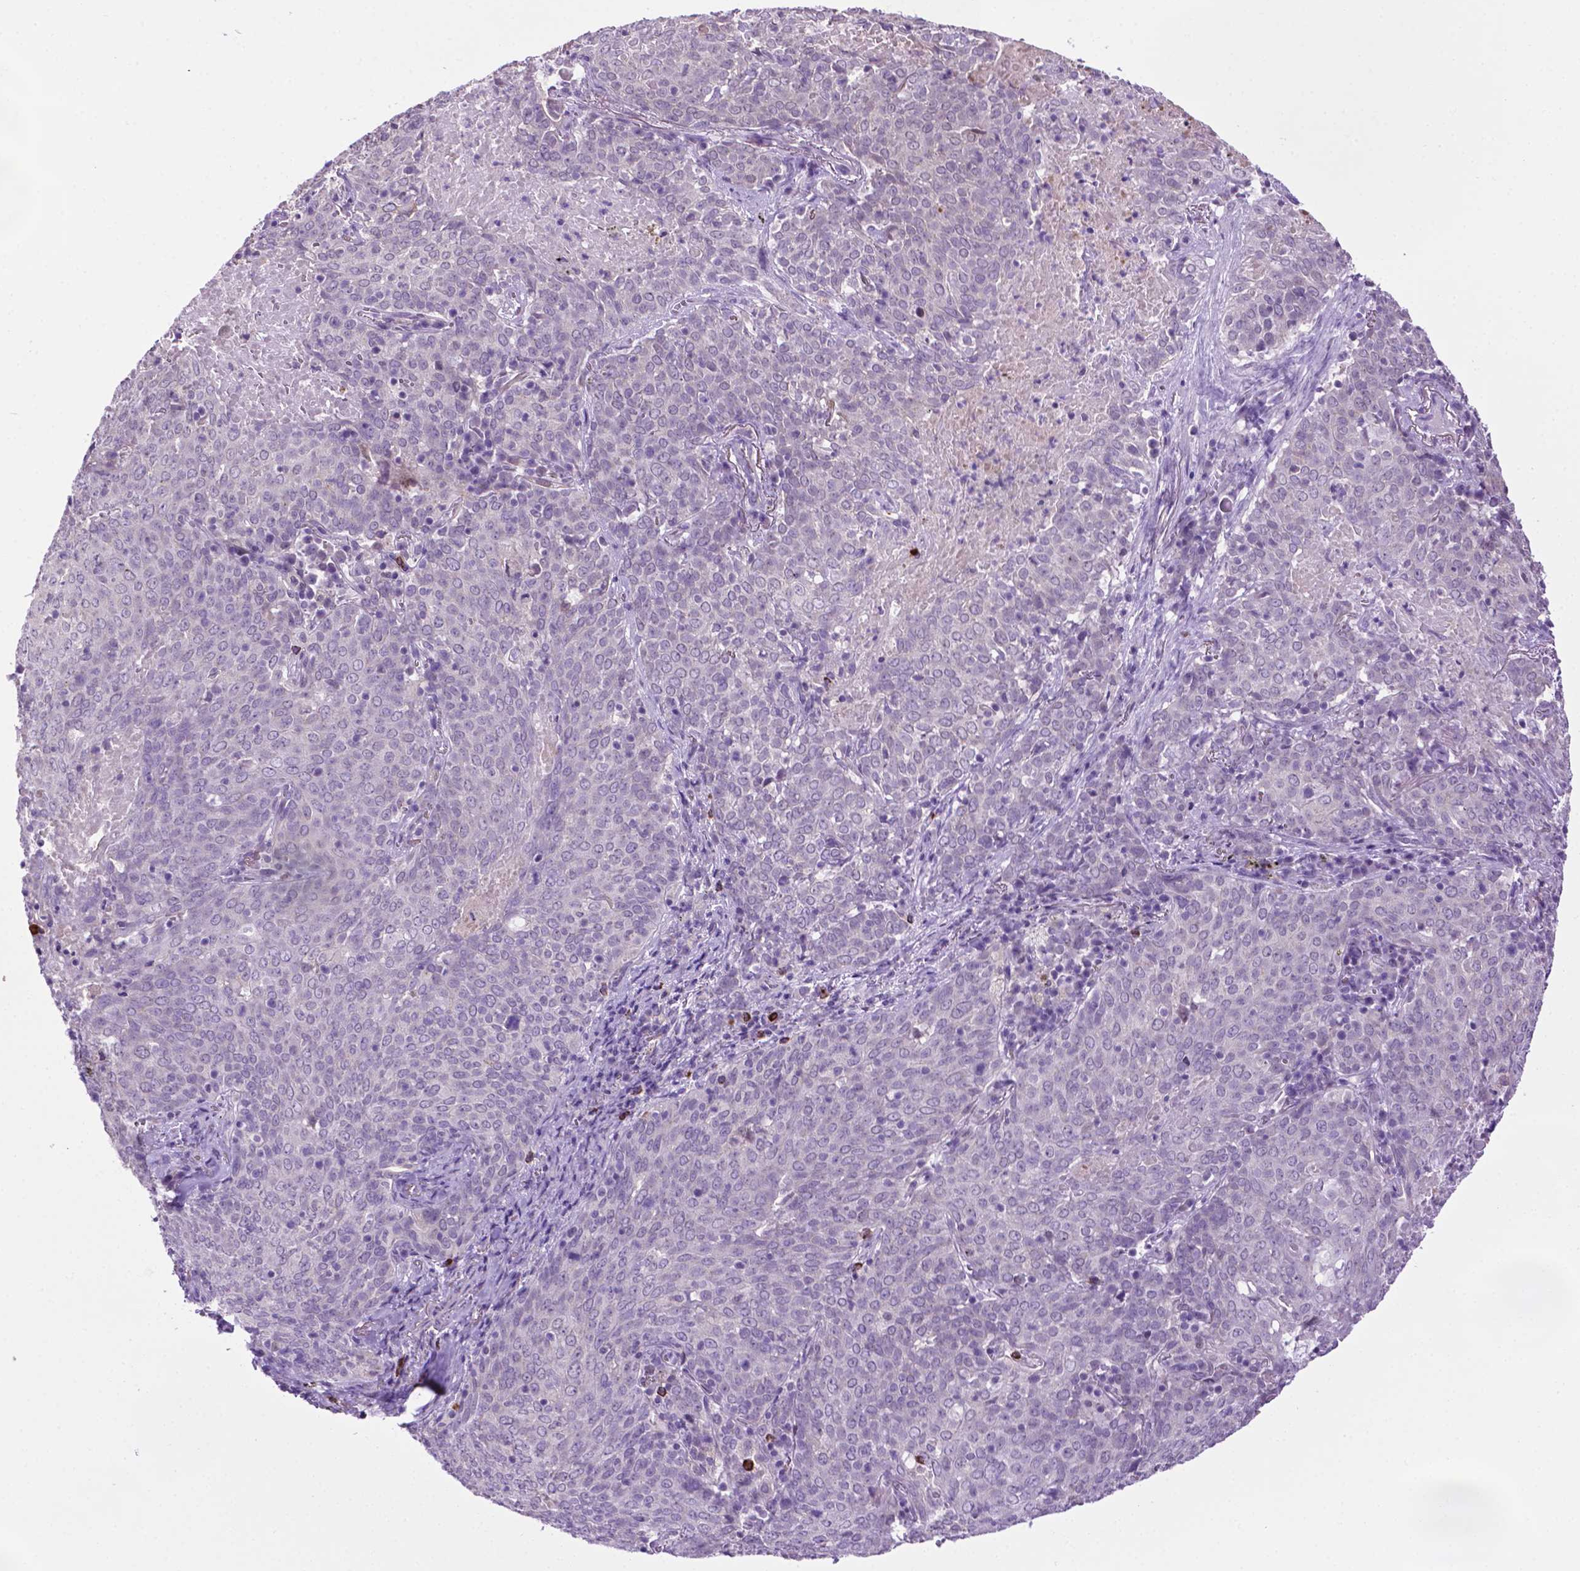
{"staining": {"intensity": "negative", "quantity": "none", "location": "none"}, "tissue": "lung cancer", "cell_type": "Tumor cells", "image_type": "cancer", "snomed": [{"axis": "morphology", "description": "Squamous cell carcinoma, NOS"}, {"axis": "topography", "description": "Lung"}], "caption": "This is a image of immunohistochemistry (IHC) staining of lung cancer, which shows no expression in tumor cells.", "gene": "MMP27", "patient": {"sex": "male", "age": 82}}